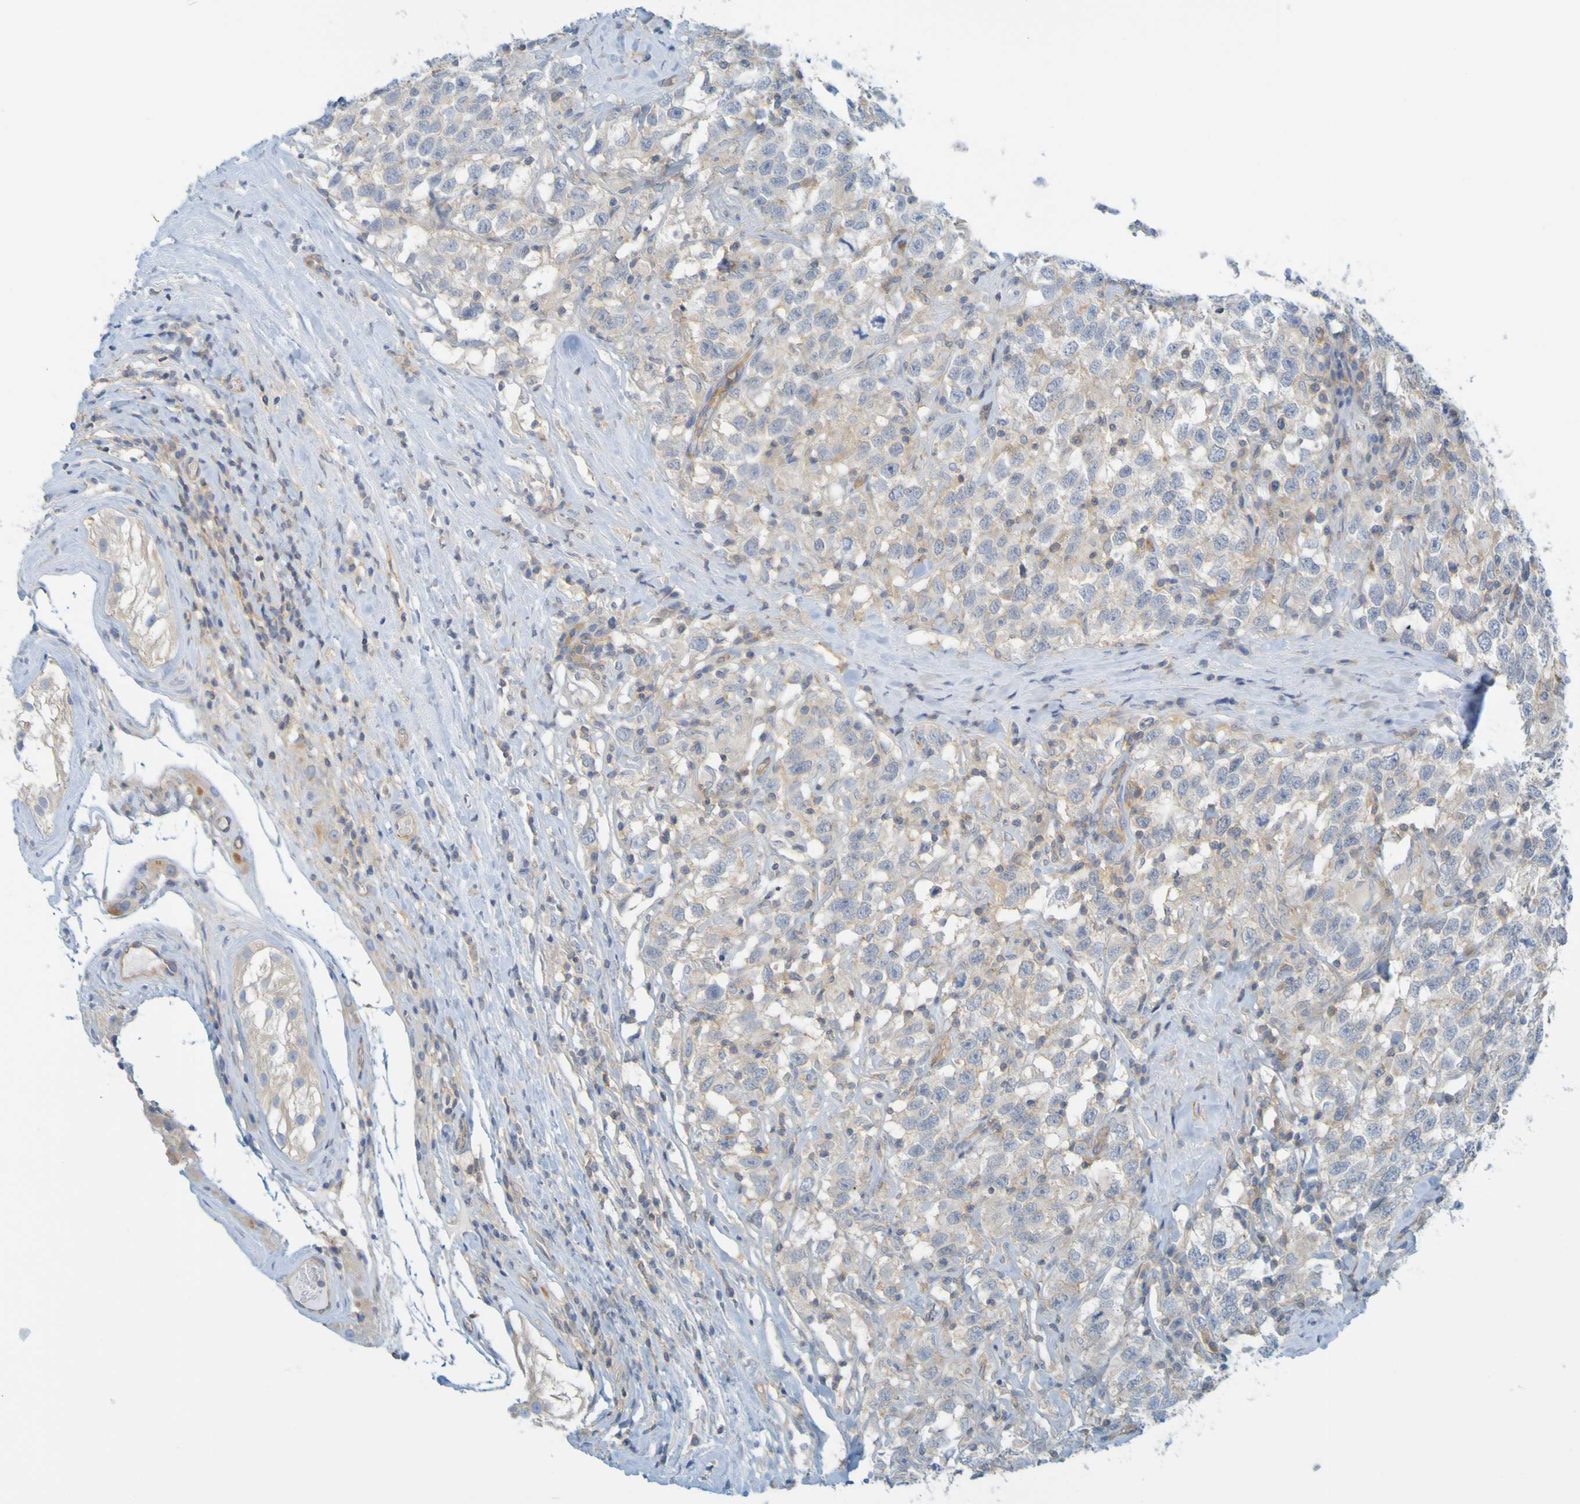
{"staining": {"intensity": "weak", "quantity": "<25%", "location": "cytoplasmic/membranous"}, "tissue": "testis cancer", "cell_type": "Tumor cells", "image_type": "cancer", "snomed": [{"axis": "morphology", "description": "Seminoma, NOS"}, {"axis": "topography", "description": "Testis"}], "caption": "Photomicrograph shows no significant protein positivity in tumor cells of testis cancer (seminoma). The staining was performed using DAB to visualize the protein expression in brown, while the nuclei were stained in blue with hematoxylin (Magnification: 20x).", "gene": "APPL1", "patient": {"sex": "male", "age": 41}}